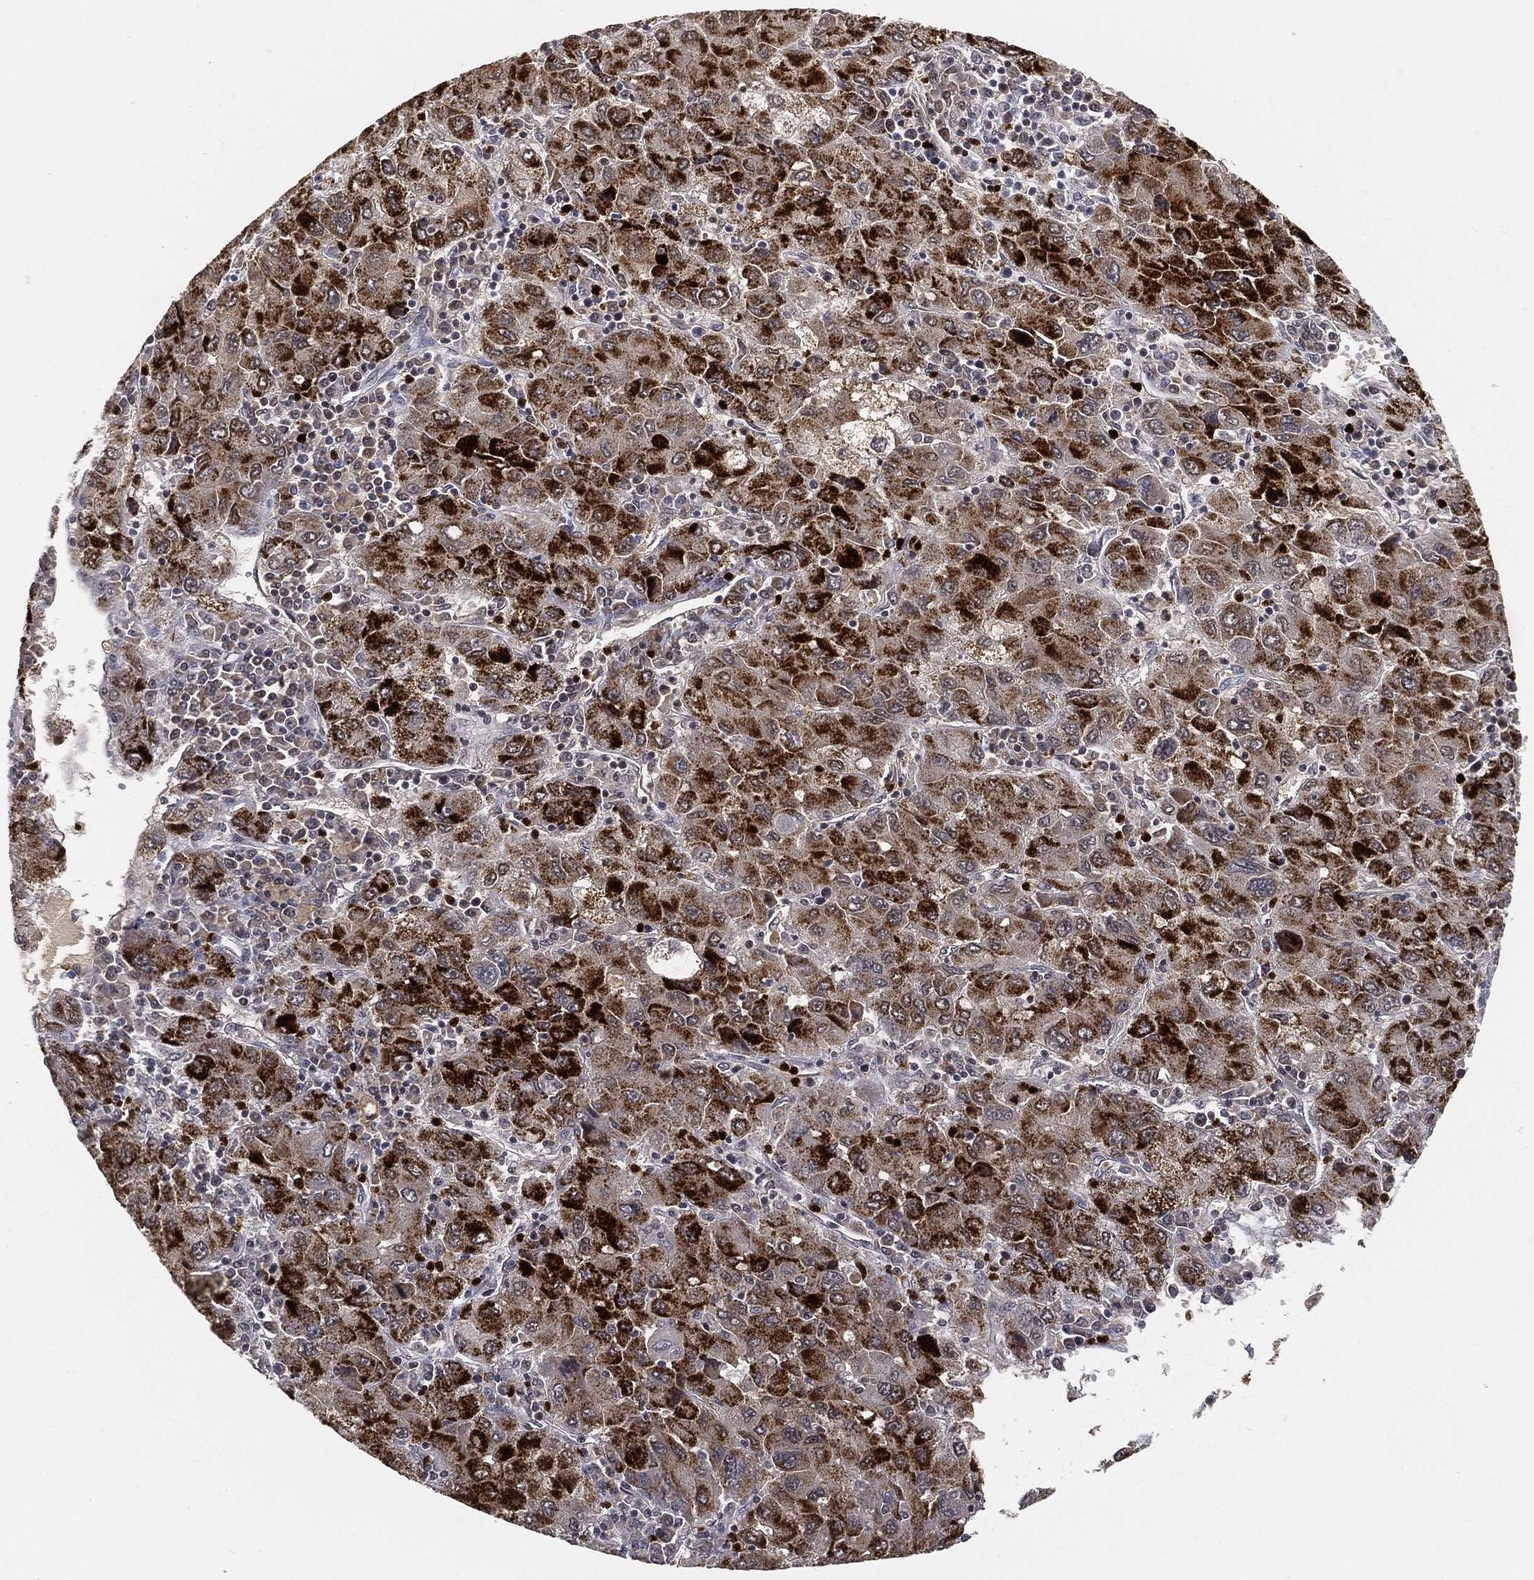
{"staining": {"intensity": "strong", "quantity": "25%-75%", "location": "cytoplasmic/membranous"}, "tissue": "liver cancer", "cell_type": "Tumor cells", "image_type": "cancer", "snomed": [{"axis": "morphology", "description": "Carcinoma, Hepatocellular, NOS"}, {"axis": "topography", "description": "Liver"}], "caption": "About 25%-75% of tumor cells in human hepatocellular carcinoma (liver) exhibit strong cytoplasmic/membranous protein expression as visualized by brown immunohistochemical staining.", "gene": "ARG1", "patient": {"sex": "male", "age": 75}}